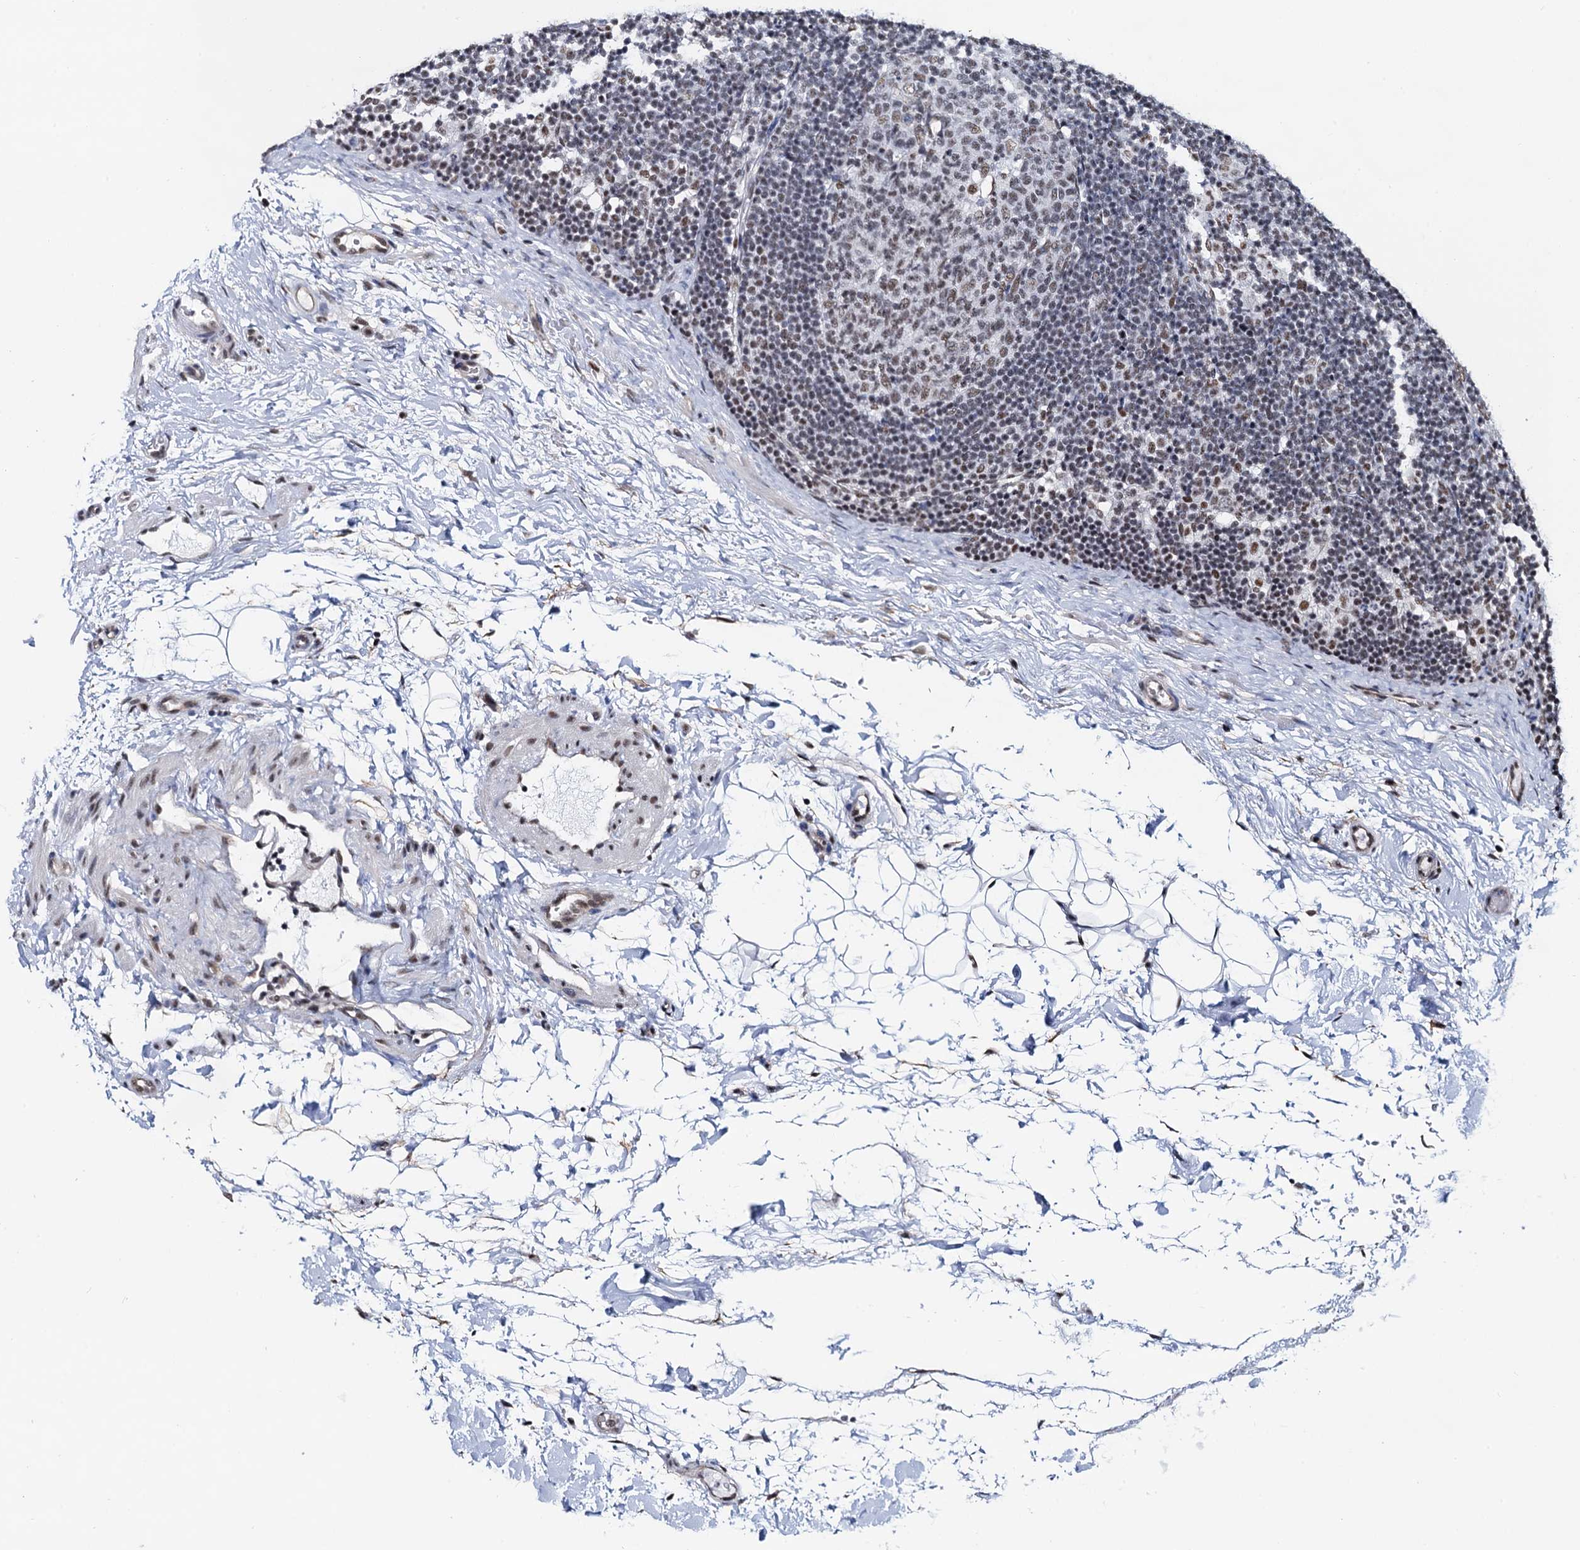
{"staining": {"intensity": "weak", "quantity": "25%-75%", "location": "nuclear"}, "tissue": "lymph node", "cell_type": "Germinal center cells", "image_type": "normal", "snomed": [{"axis": "morphology", "description": "Normal tissue, NOS"}, {"axis": "topography", "description": "Lymph node"}], "caption": "Immunohistochemistry (IHC) histopathology image of normal lymph node stained for a protein (brown), which reveals low levels of weak nuclear expression in approximately 25%-75% of germinal center cells.", "gene": "ZNF609", "patient": {"sex": "female", "age": 22}}